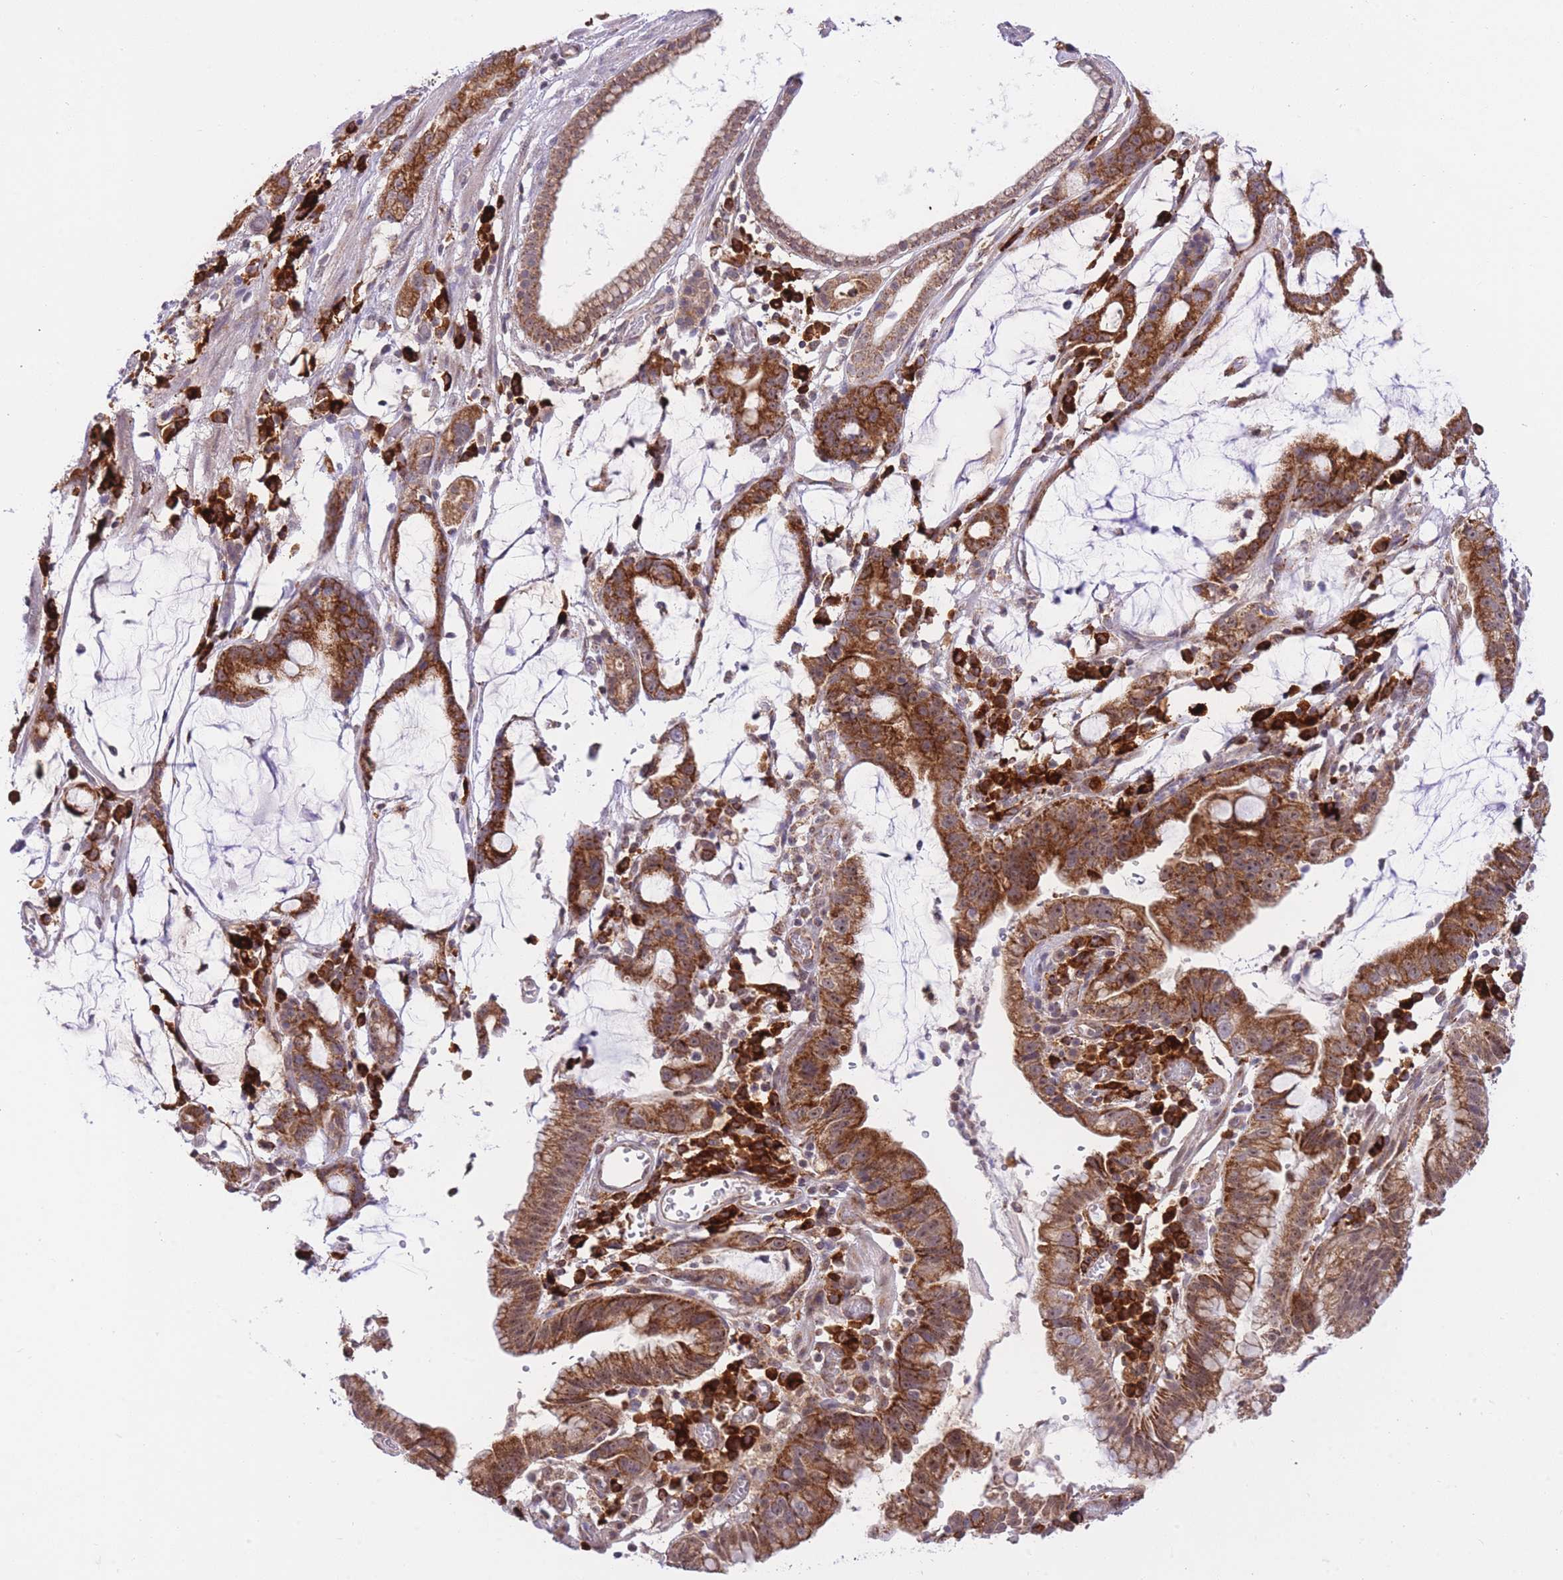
{"staining": {"intensity": "strong", "quantity": ">75%", "location": "cytoplasmic/membranous"}, "tissue": "stomach cancer", "cell_type": "Tumor cells", "image_type": "cancer", "snomed": [{"axis": "morphology", "description": "Adenocarcinoma, NOS"}, {"axis": "topography", "description": "Stomach"}], "caption": "Strong cytoplasmic/membranous expression for a protein is present in approximately >75% of tumor cells of stomach cancer using immunohistochemistry.", "gene": "EXOSC8", "patient": {"sex": "male", "age": 55}}